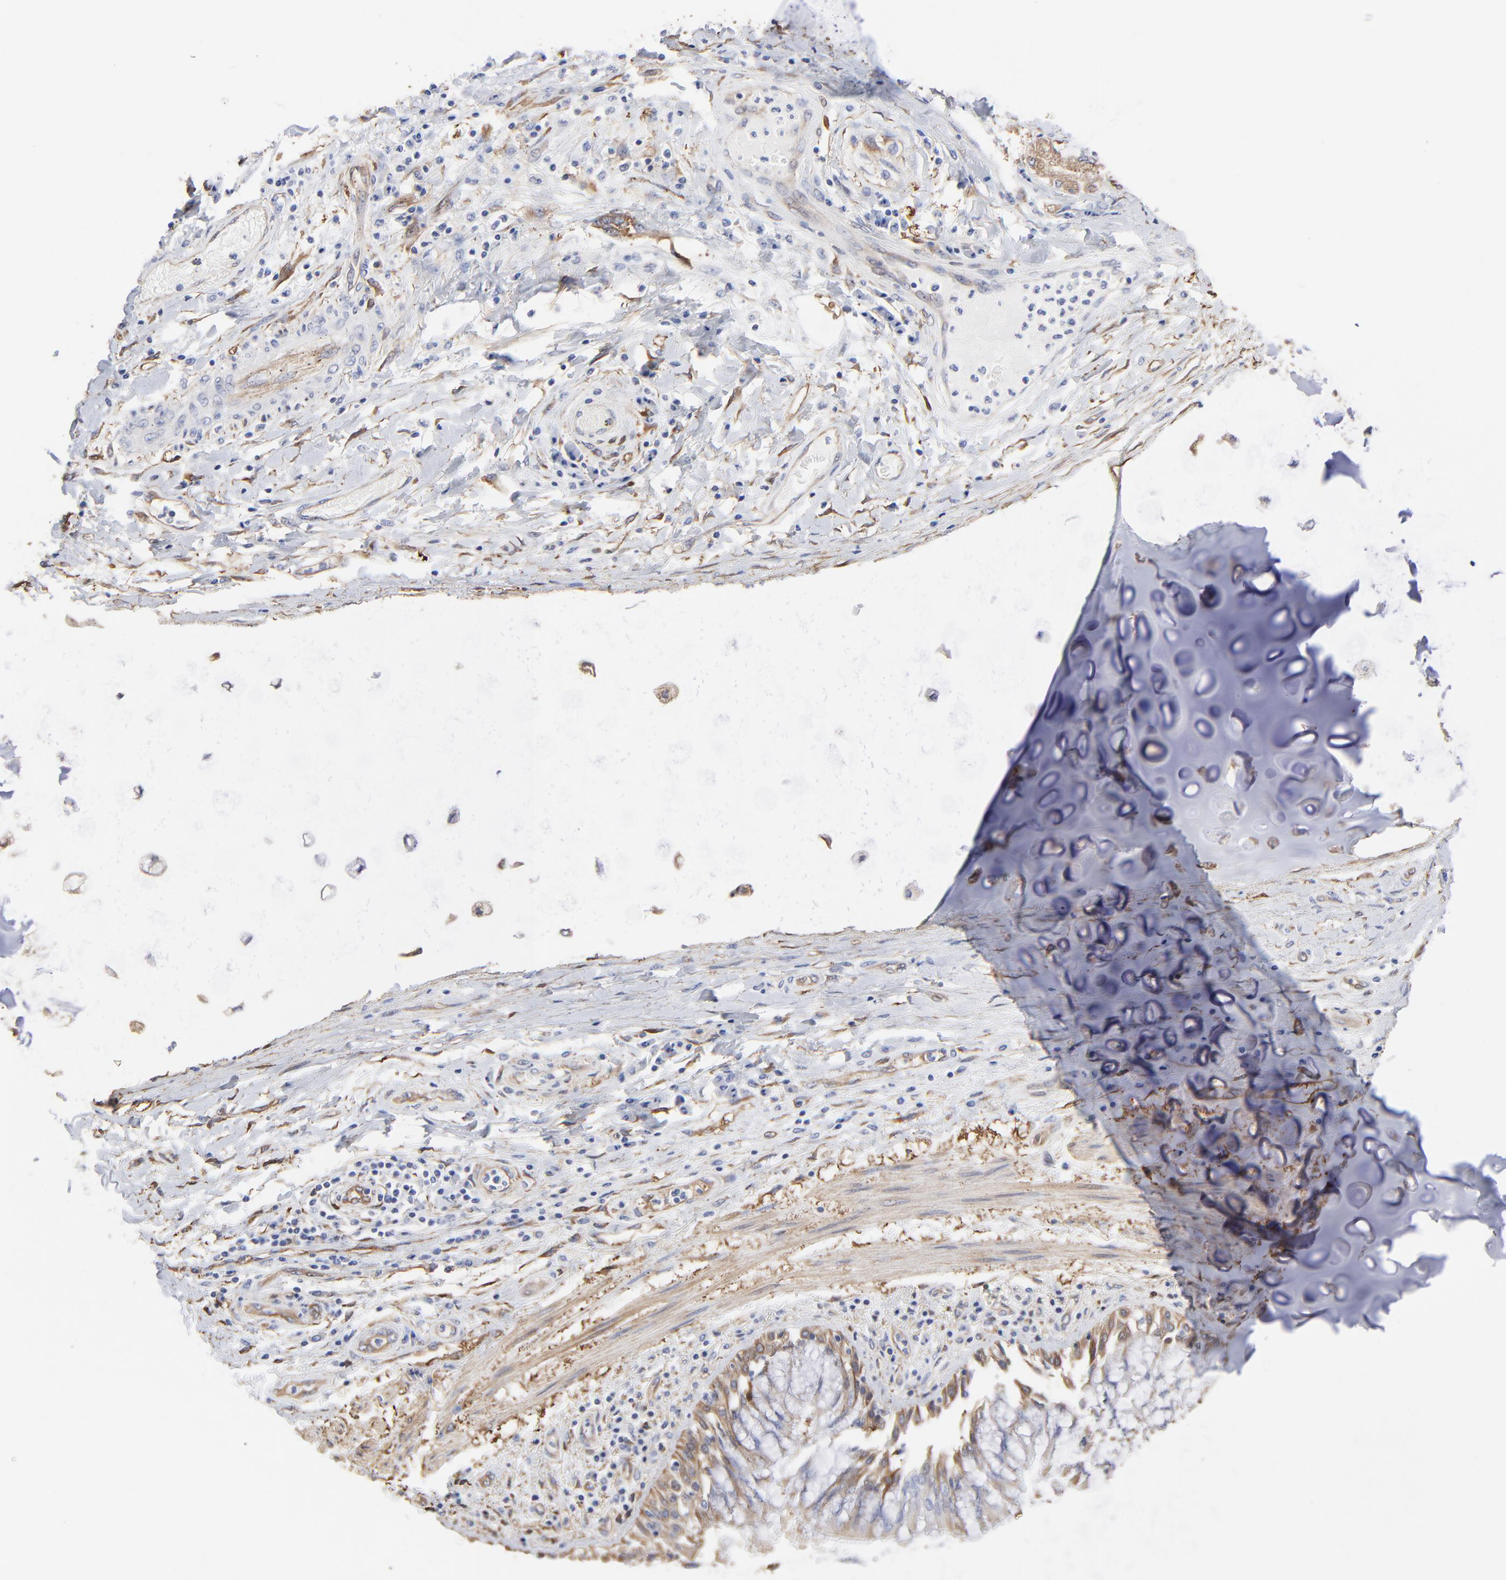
{"staining": {"intensity": "negative", "quantity": "none", "location": "none"}, "tissue": "adipose tissue", "cell_type": "Adipocytes", "image_type": "normal", "snomed": [{"axis": "morphology", "description": "Normal tissue, NOS"}, {"axis": "morphology", "description": "Adenocarcinoma, NOS"}, {"axis": "topography", "description": "Cartilage tissue"}, {"axis": "topography", "description": "Lung"}], "caption": "The histopathology image displays no staining of adipocytes in normal adipose tissue.", "gene": "CILP", "patient": {"sex": "female", "age": 67}}